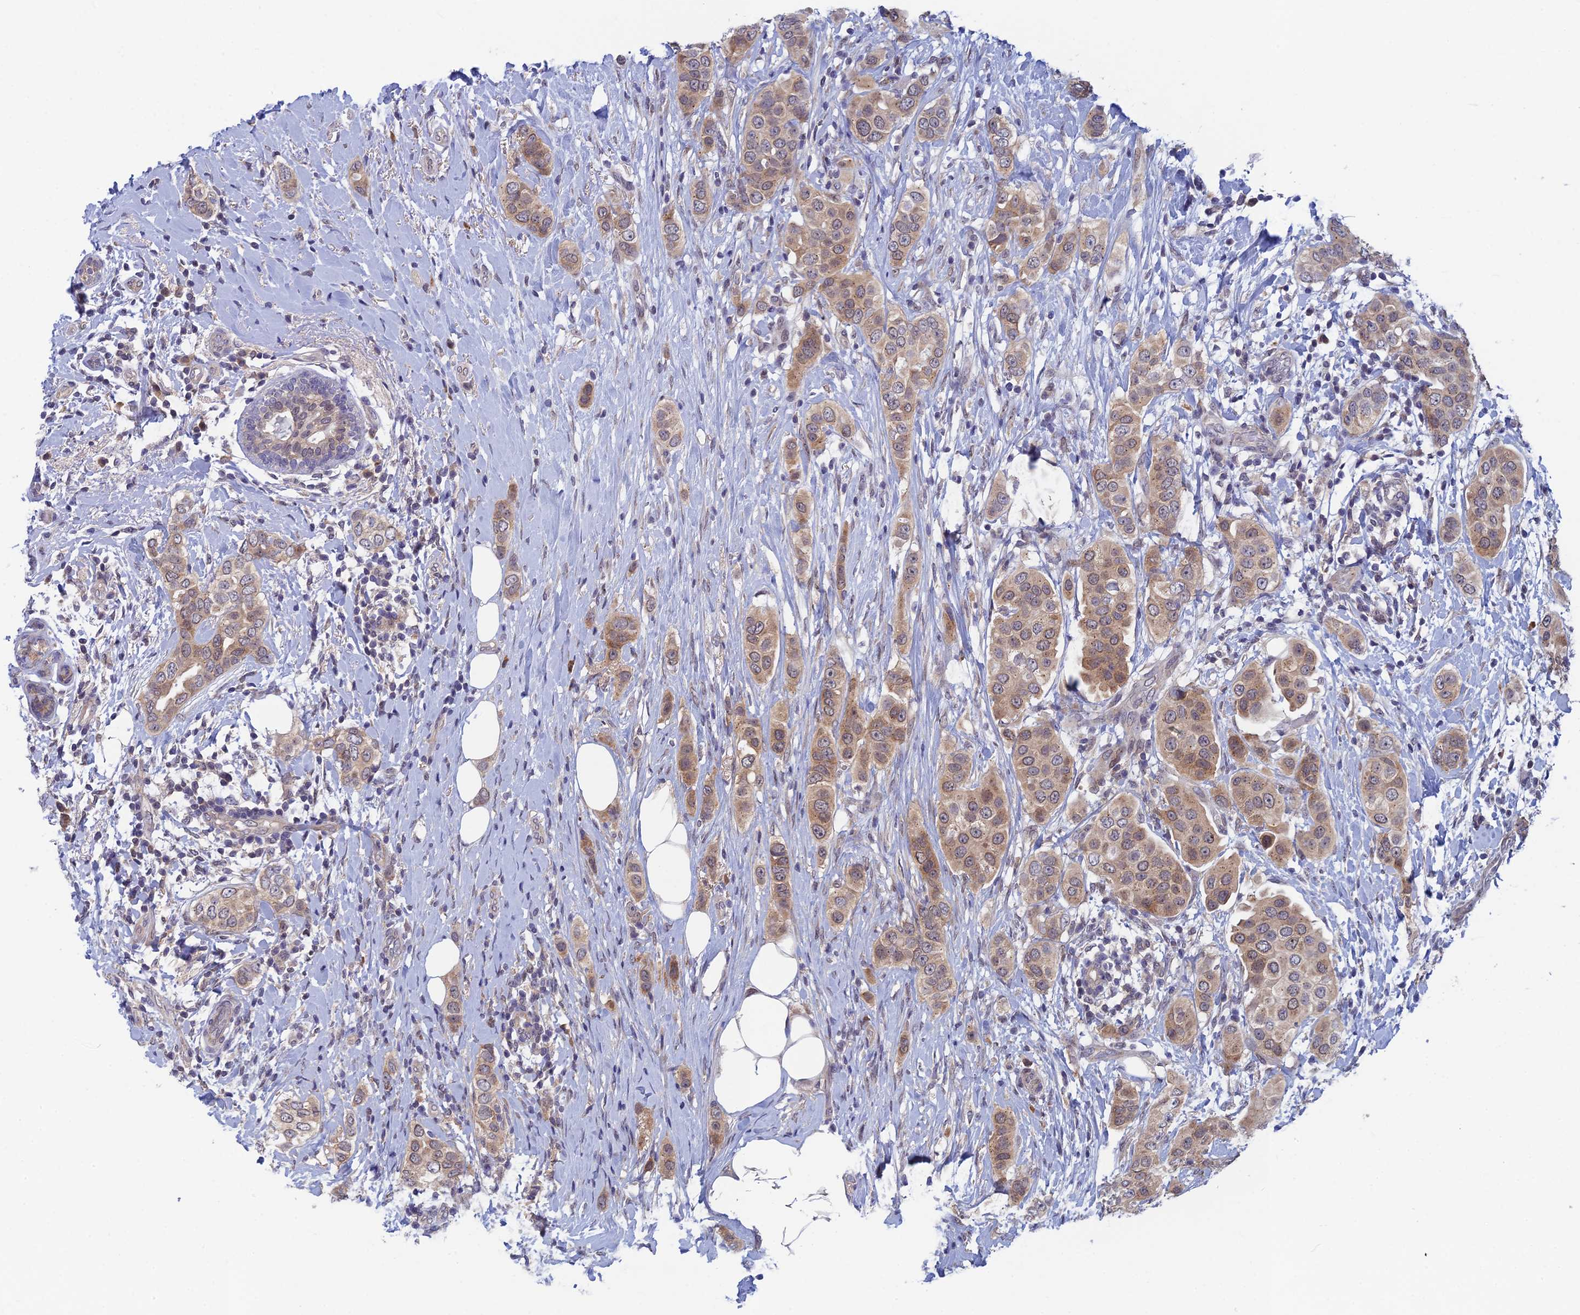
{"staining": {"intensity": "moderate", "quantity": ">75%", "location": "cytoplasmic/membranous"}, "tissue": "breast cancer", "cell_type": "Tumor cells", "image_type": "cancer", "snomed": [{"axis": "morphology", "description": "Lobular carcinoma"}, {"axis": "topography", "description": "Breast"}], "caption": "Breast lobular carcinoma was stained to show a protein in brown. There is medium levels of moderate cytoplasmic/membranous expression in about >75% of tumor cells.", "gene": "SRA1", "patient": {"sex": "female", "age": 51}}